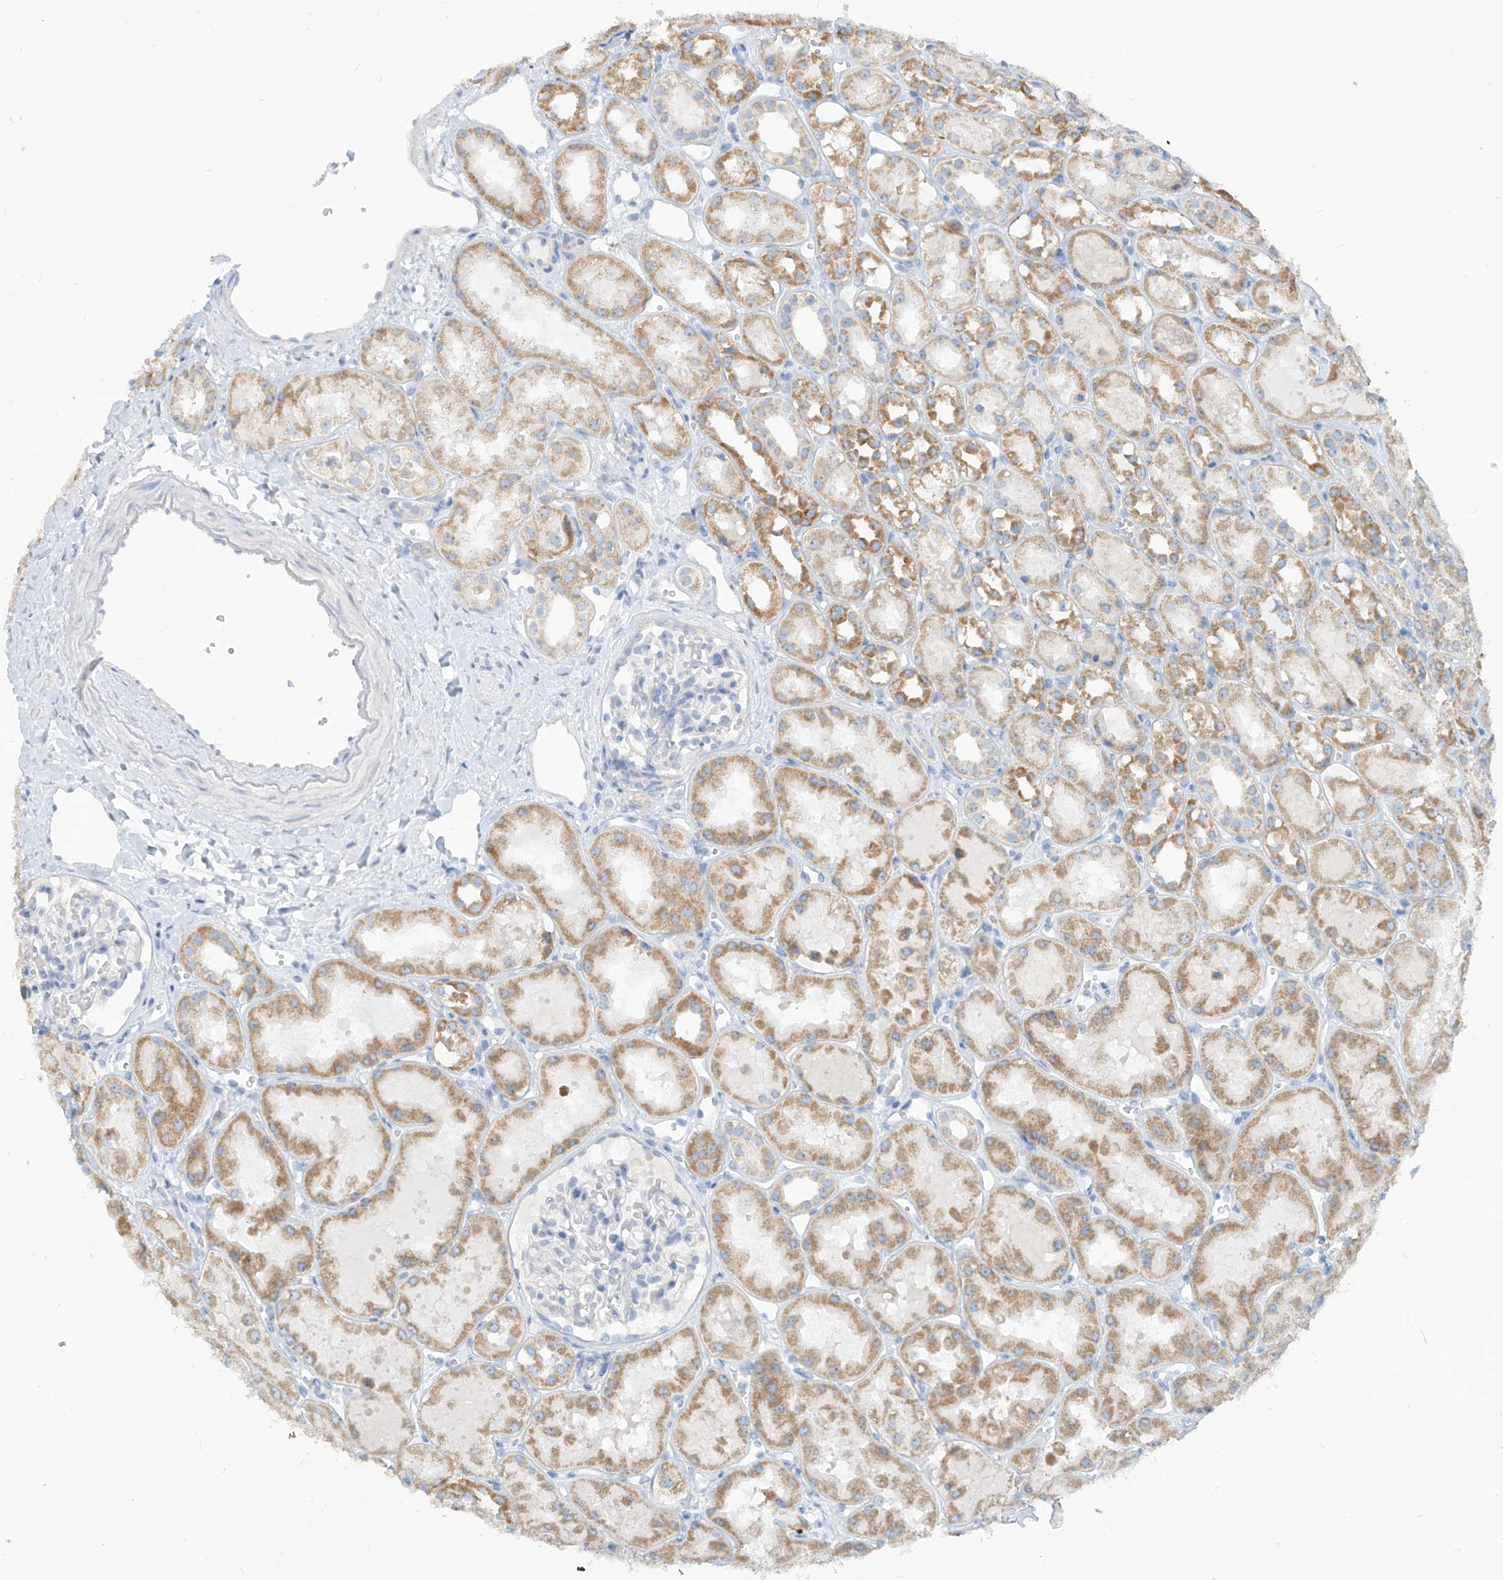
{"staining": {"intensity": "negative", "quantity": "none", "location": "none"}, "tissue": "kidney", "cell_type": "Cells in glomeruli", "image_type": "normal", "snomed": [{"axis": "morphology", "description": "Normal tissue, NOS"}, {"axis": "topography", "description": "Kidney"}], "caption": "Protein analysis of benign kidney demonstrates no significant expression in cells in glomeruli. (Immunohistochemistry (ihc), brightfield microscopy, high magnification).", "gene": "ZNF404", "patient": {"sex": "male", "age": 16}}